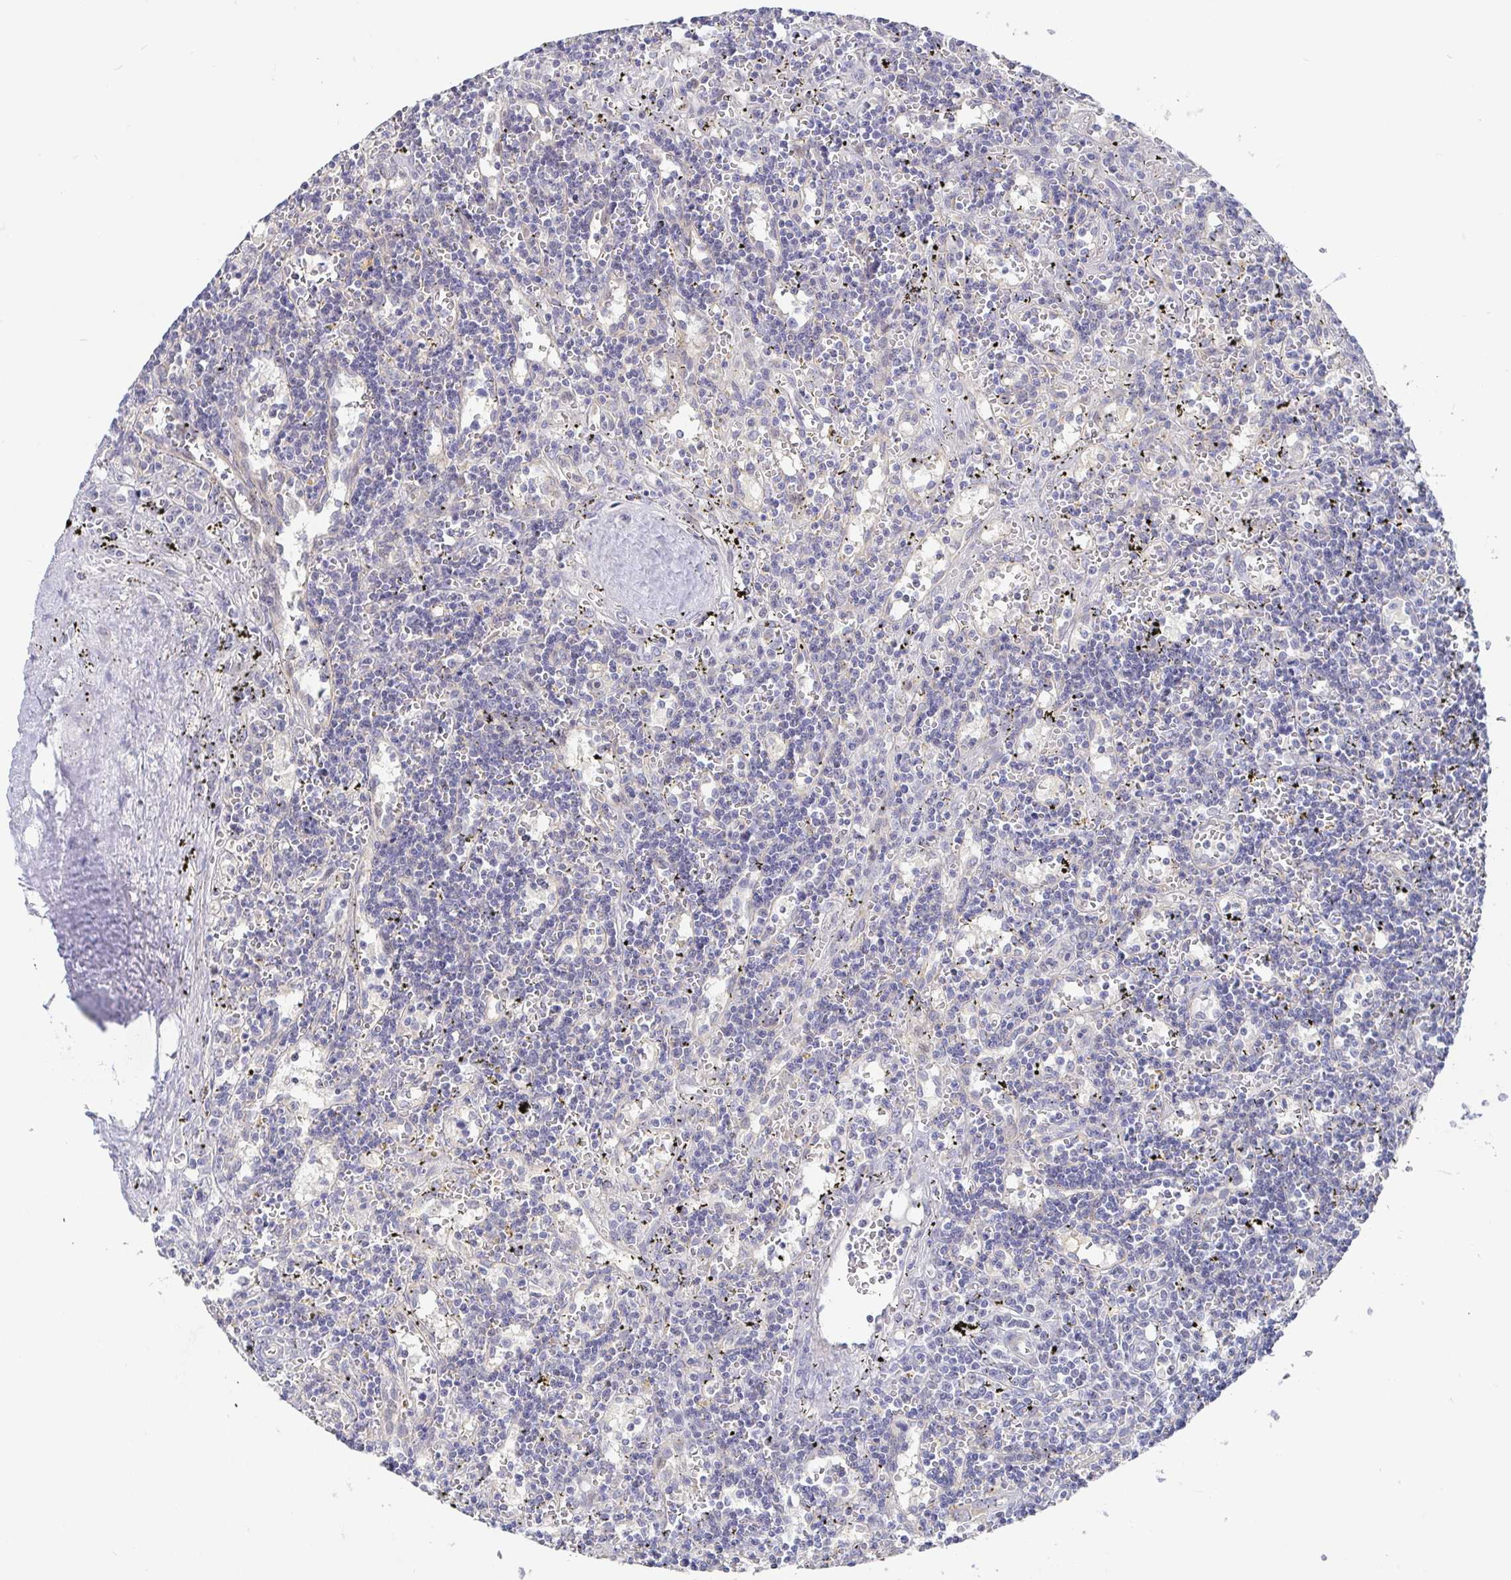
{"staining": {"intensity": "negative", "quantity": "none", "location": "none"}, "tissue": "lymphoma", "cell_type": "Tumor cells", "image_type": "cancer", "snomed": [{"axis": "morphology", "description": "Malignant lymphoma, non-Hodgkin's type, Low grade"}, {"axis": "topography", "description": "Spleen"}], "caption": "A histopathology image of malignant lymphoma, non-Hodgkin's type (low-grade) stained for a protein displays no brown staining in tumor cells. (Stains: DAB (3,3'-diaminobenzidine) IHC with hematoxylin counter stain, Microscopy: brightfield microscopy at high magnification).", "gene": "CIT", "patient": {"sex": "male", "age": 60}}